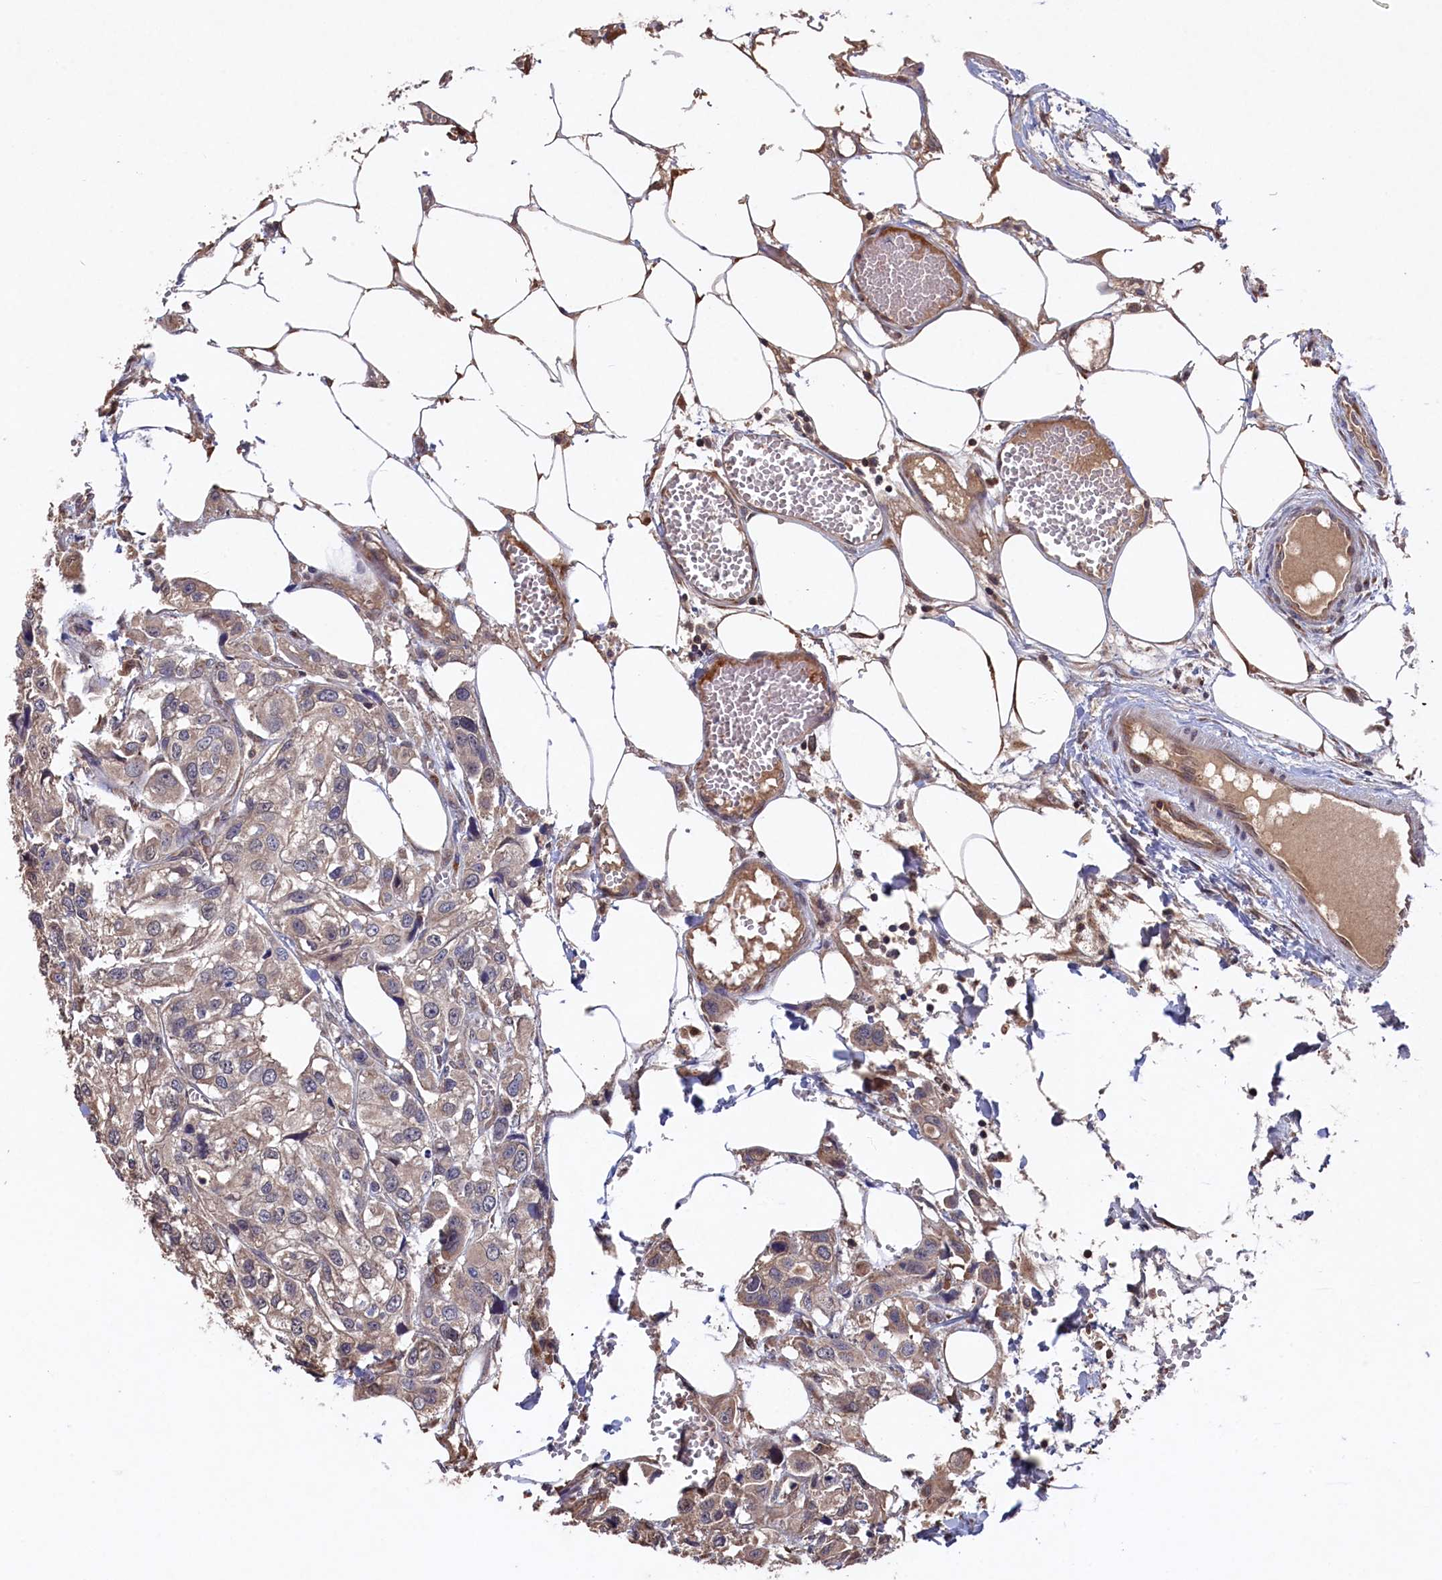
{"staining": {"intensity": "weak", "quantity": "<25%", "location": "cytoplasmic/membranous"}, "tissue": "urothelial cancer", "cell_type": "Tumor cells", "image_type": "cancer", "snomed": [{"axis": "morphology", "description": "Urothelial carcinoma, High grade"}, {"axis": "topography", "description": "Urinary bladder"}], "caption": "Image shows no protein staining in tumor cells of urothelial cancer tissue. The staining is performed using DAB brown chromogen with nuclei counter-stained in using hematoxylin.", "gene": "NAA60", "patient": {"sex": "male", "age": 67}}